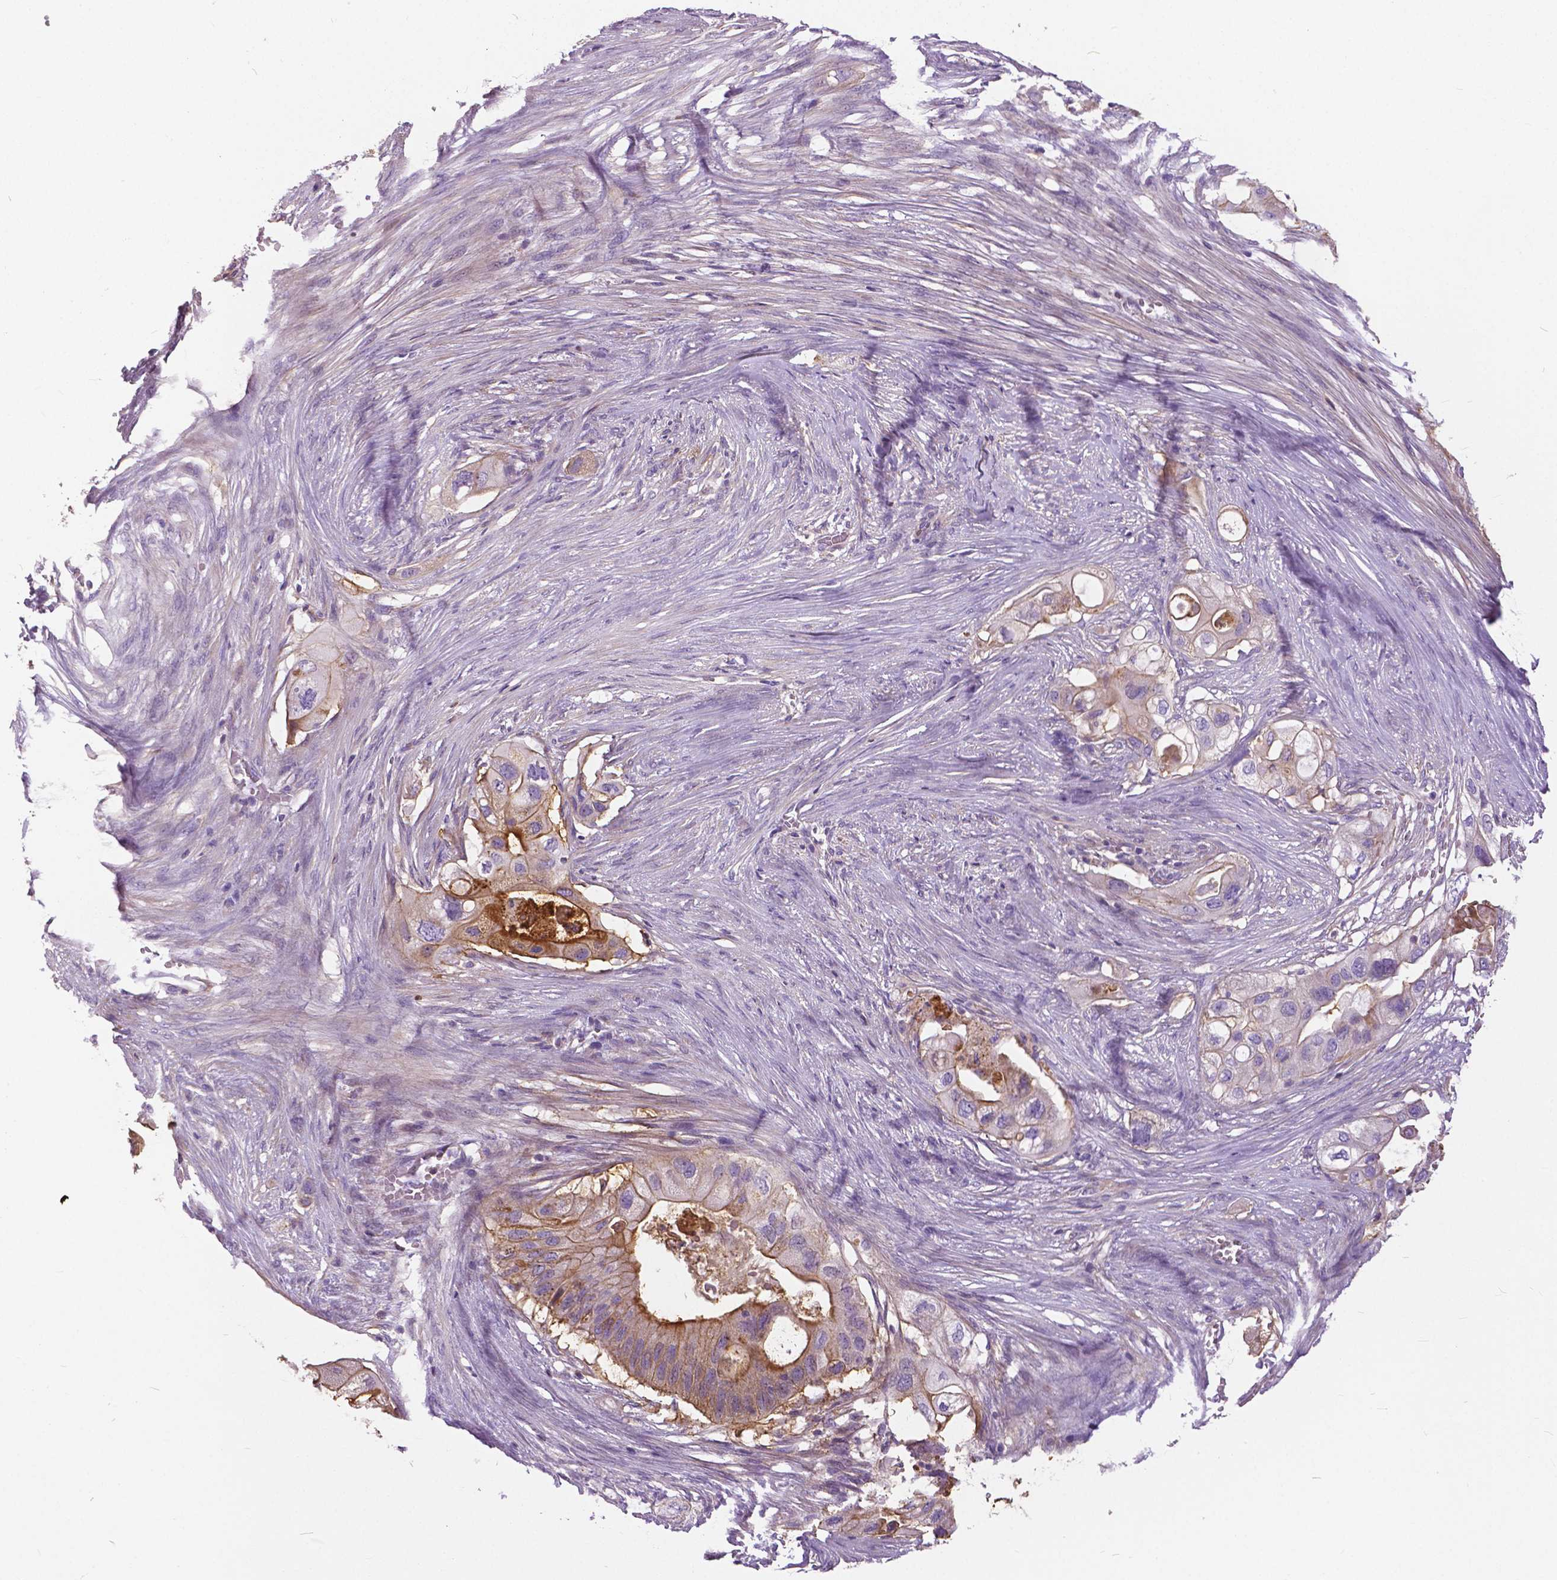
{"staining": {"intensity": "moderate", "quantity": "<25%", "location": "cytoplasmic/membranous"}, "tissue": "pancreatic cancer", "cell_type": "Tumor cells", "image_type": "cancer", "snomed": [{"axis": "morphology", "description": "Adenocarcinoma, NOS"}, {"axis": "topography", "description": "Pancreas"}], "caption": "Immunohistochemistry (IHC) (DAB (3,3'-diaminobenzidine)) staining of human pancreatic adenocarcinoma demonstrates moderate cytoplasmic/membranous protein staining in about <25% of tumor cells.", "gene": "ANXA13", "patient": {"sex": "female", "age": 72}}